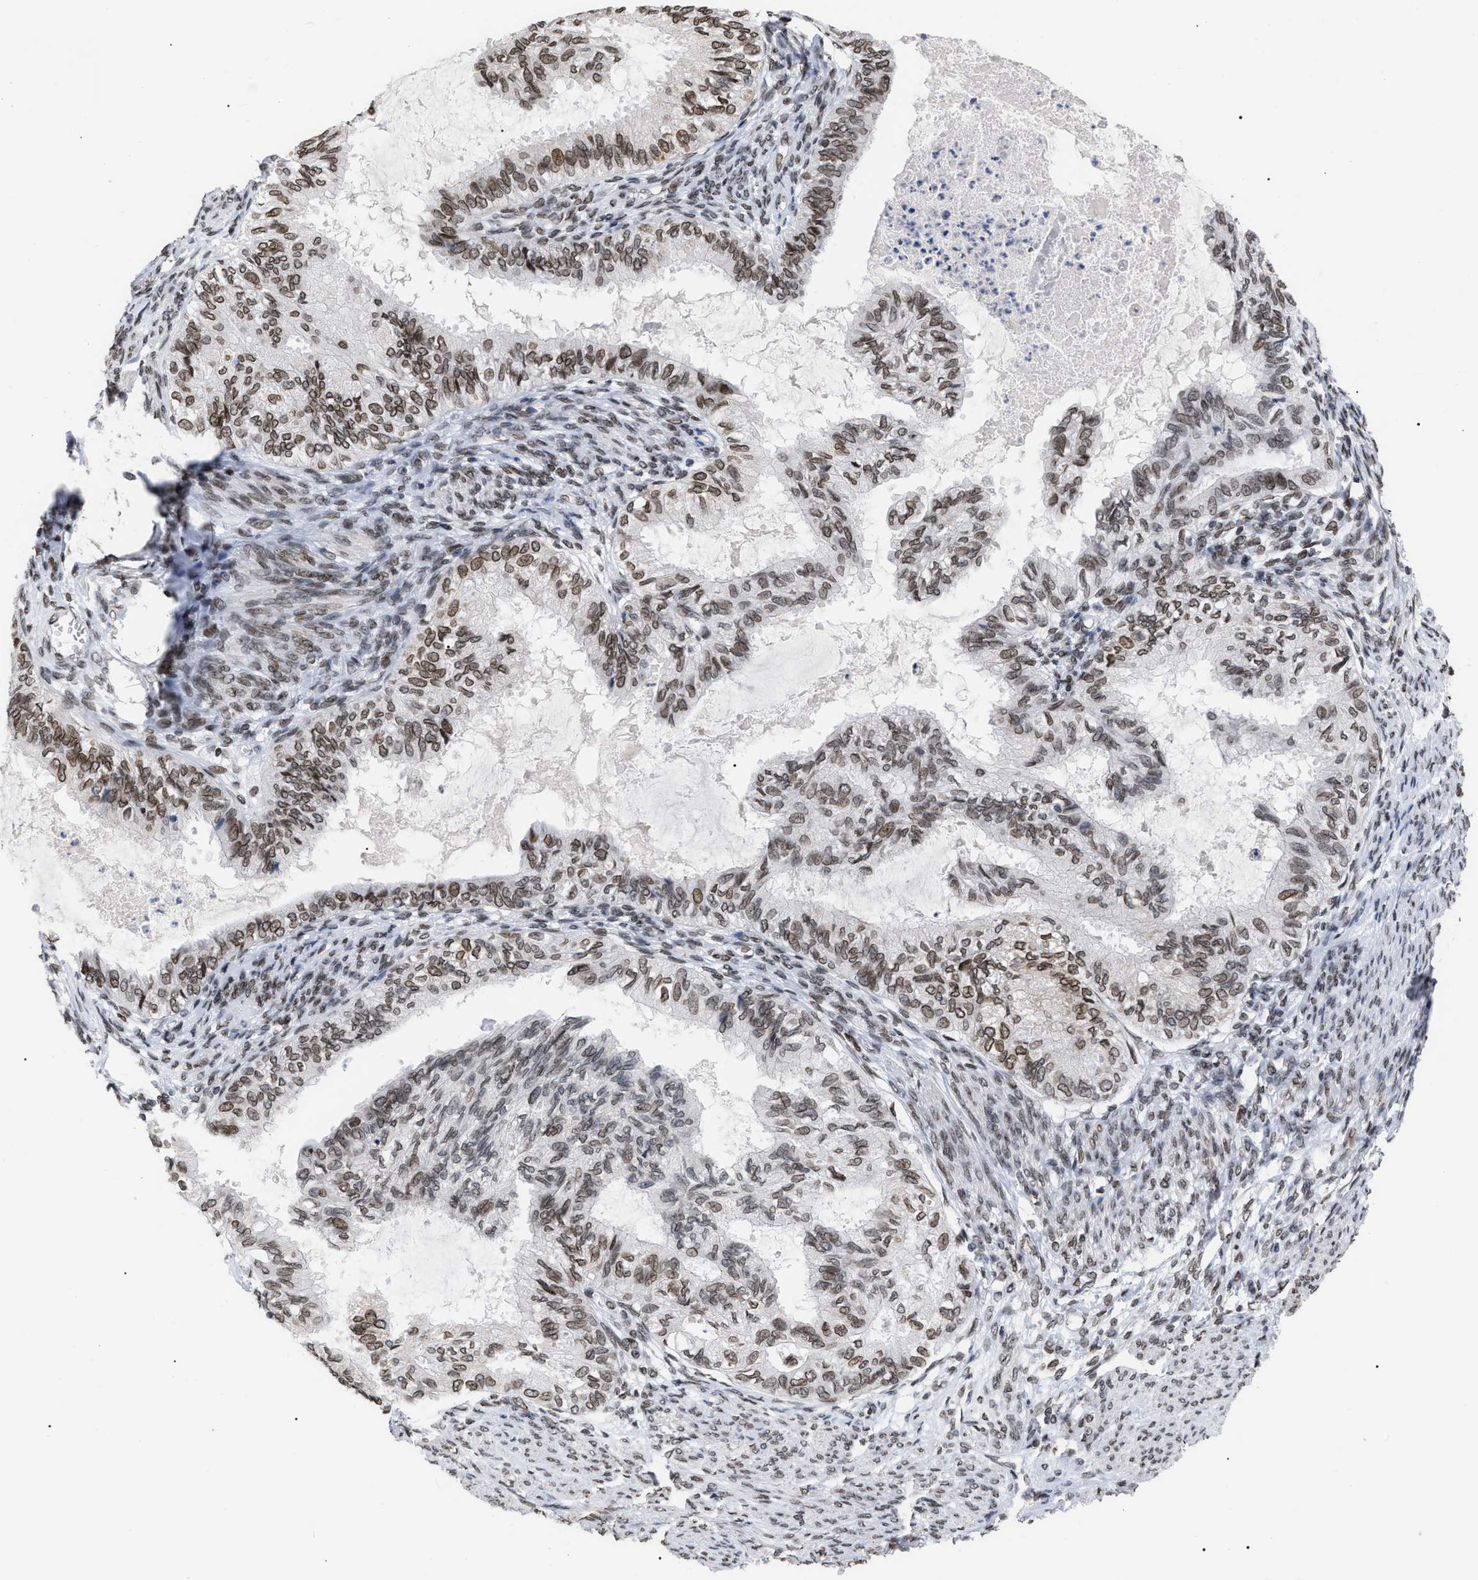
{"staining": {"intensity": "moderate", "quantity": ">75%", "location": "nuclear"}, "tissue": "cervical cancer", "cell_type": "Tumor cells", "image_type": "cancer", "snomed": [{"axis": "morphology", "description": "Normal tissue, NOS"}, {"axis": "morphology", "description": "Adenocarcinoma, NOS"}, {"axis": "topography", "description": "Cervix"}, {"axis": "topography", "description": "Endometrium"}], "caption": "Protein staining shows moderate nuclear staining in approximately >75% of tumor cells in cervical adenocarcinoma. (DAB (3,3'-diaminobenzidine) = brown stain, brightfield microscopy at high magnification).", "gene": "TPR", "patient": {"sex": "female", "age": 86}}